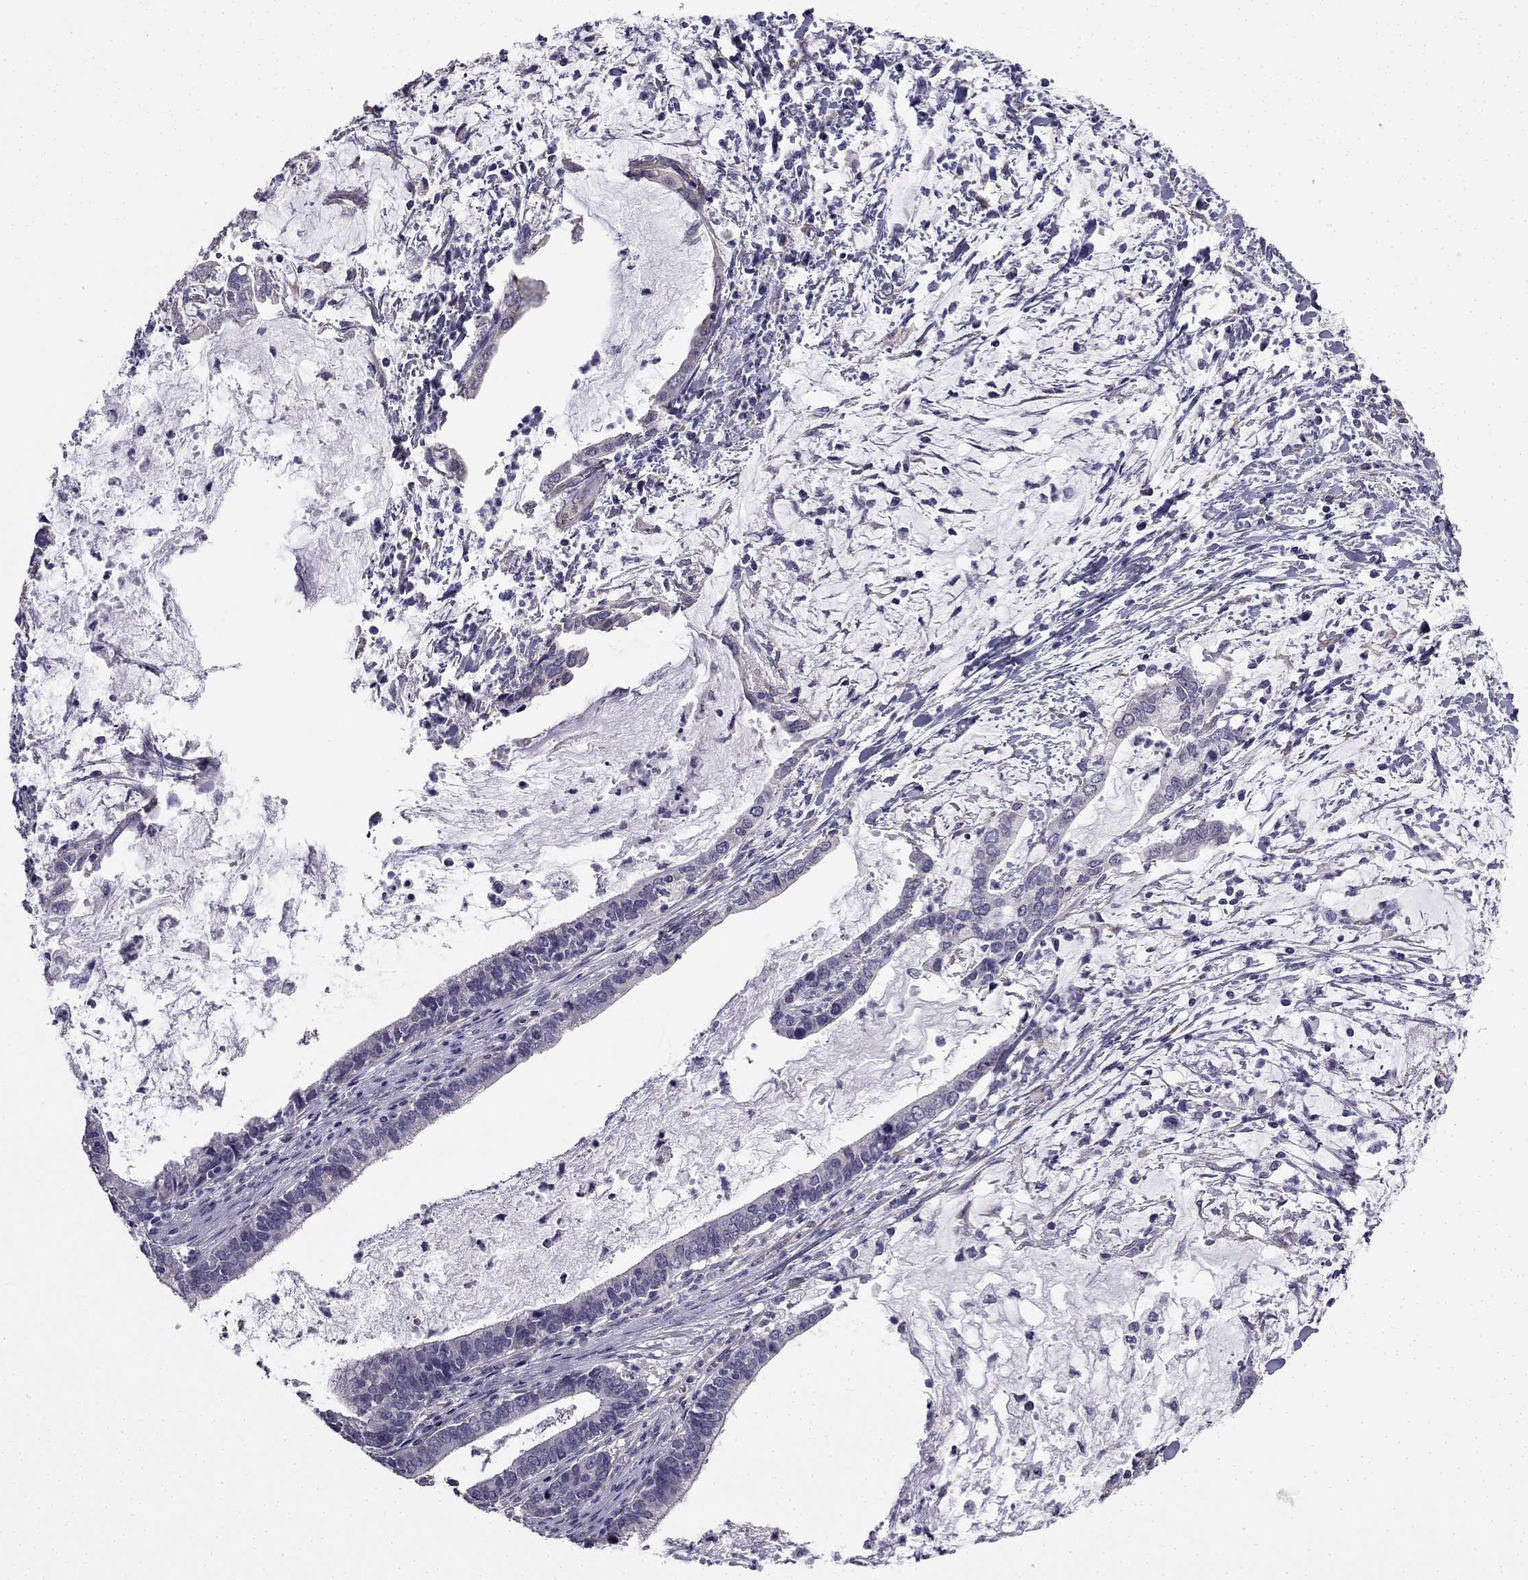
{"staining": {"intensity": "negative", "quantity": "none", "location": "none"}, "tissue": "cervical cancer", "cell_type": "Tumor cells", "image_type": "cancer", "snomed": [{"axis": "morphology", "description": "Adenocarcinoma, NOS"}, {"axis": "topography", "description": "Cervix"}], "caption": "There is no significant staining in tumor cells of cervical cancer (adenocarcinoma). (Immunohistochemistry, brightfield microscopy, high magnification).", "gene": "CCDC40", "patient": {"sex": "female", "age": 42}}